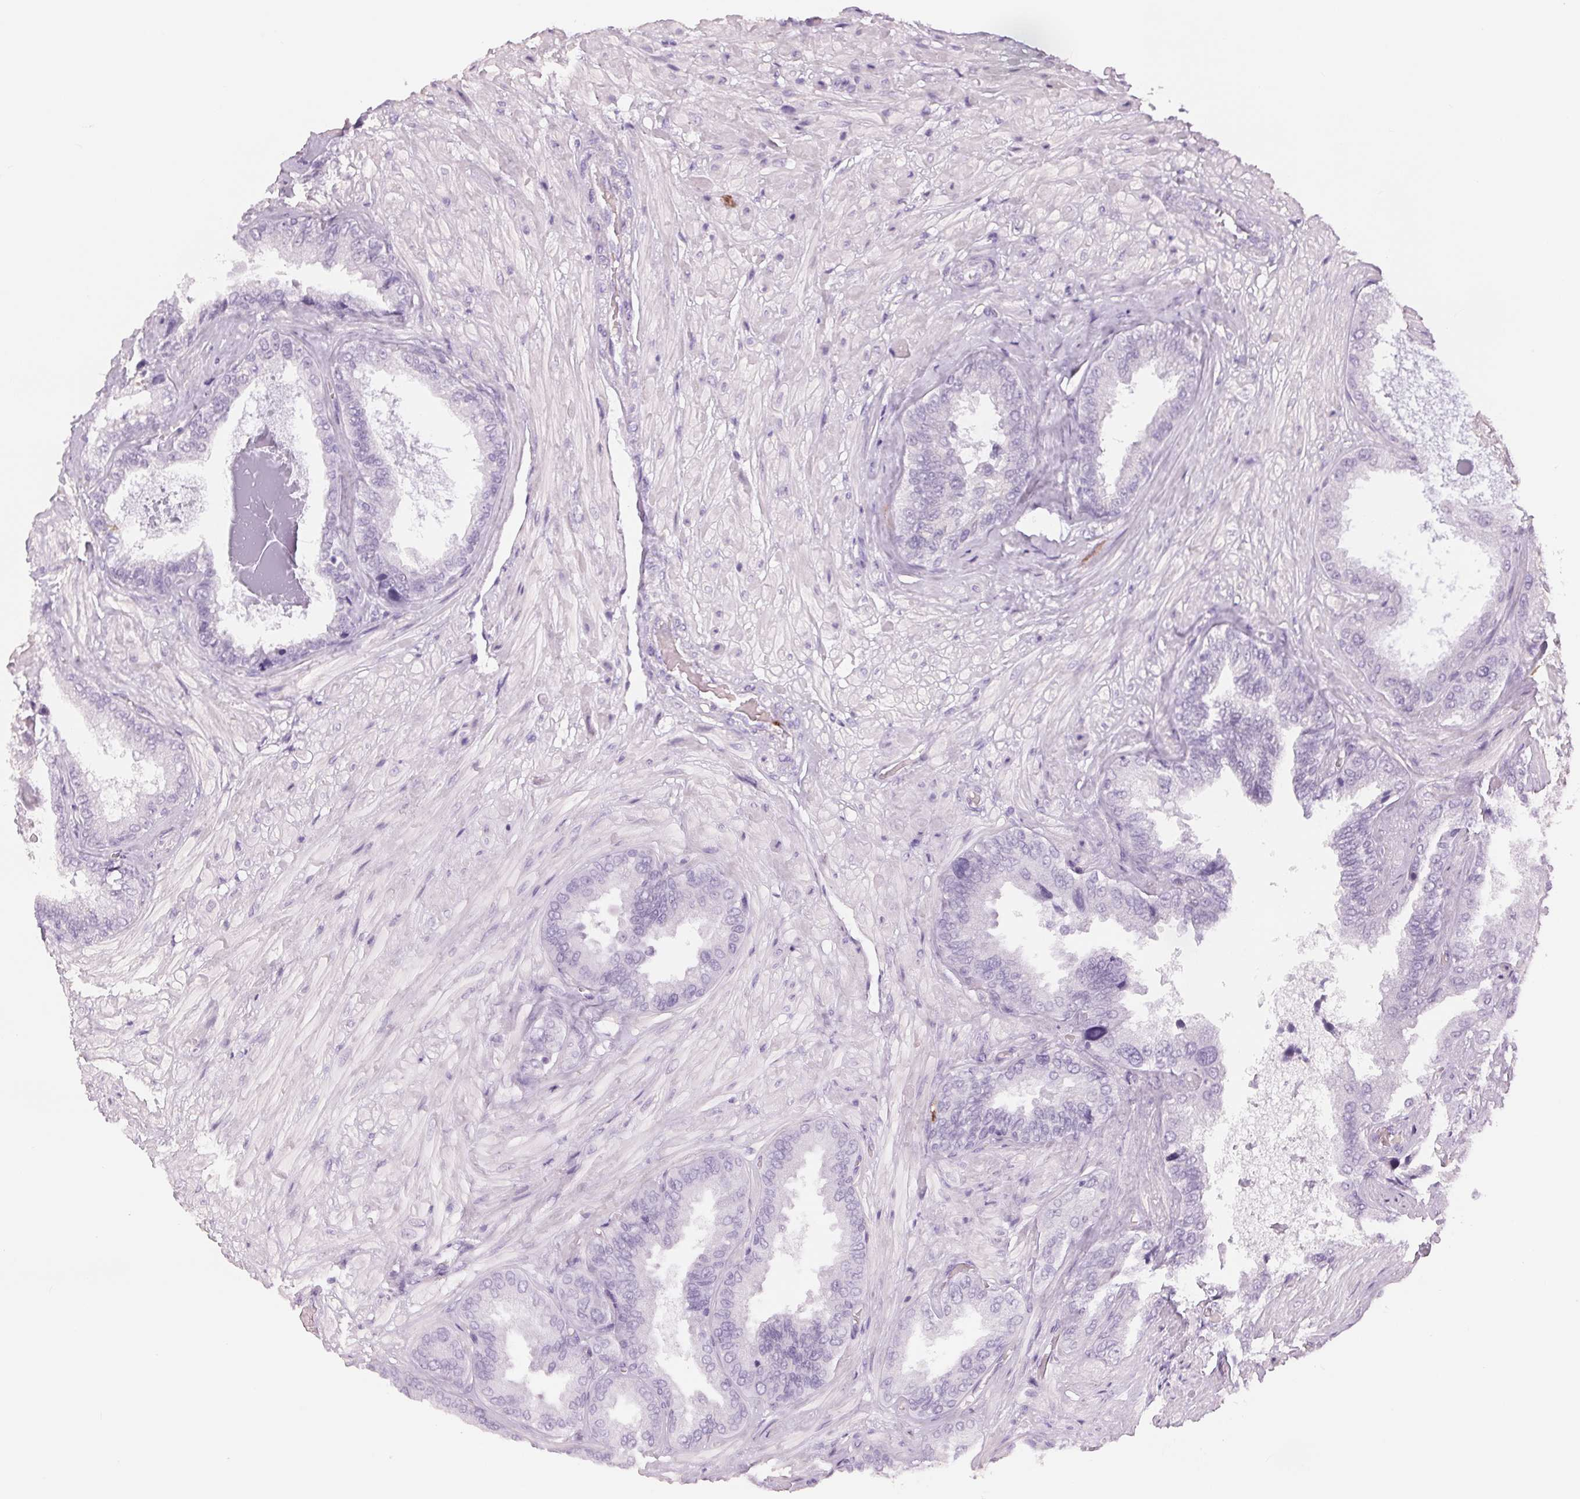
{"staining": {"intensity": "negative", "quantity": "none", "location": "none"}, "tissue": "seminal vesicle", "cell_type": "Glandular cells", "image_type": "normal", "snomed": [{"axis": "morphology", "description": "Normal tissue, NOS"}, {"axis": "topography", "description": "Seminal veicle"}], "caption": "Unremarkable seminal vesicle was stained to show a protein in brown. There is no significant positivity in glandular cells.", "gene": "KLK7", "patient": {"sex": "male", "age": 68}}